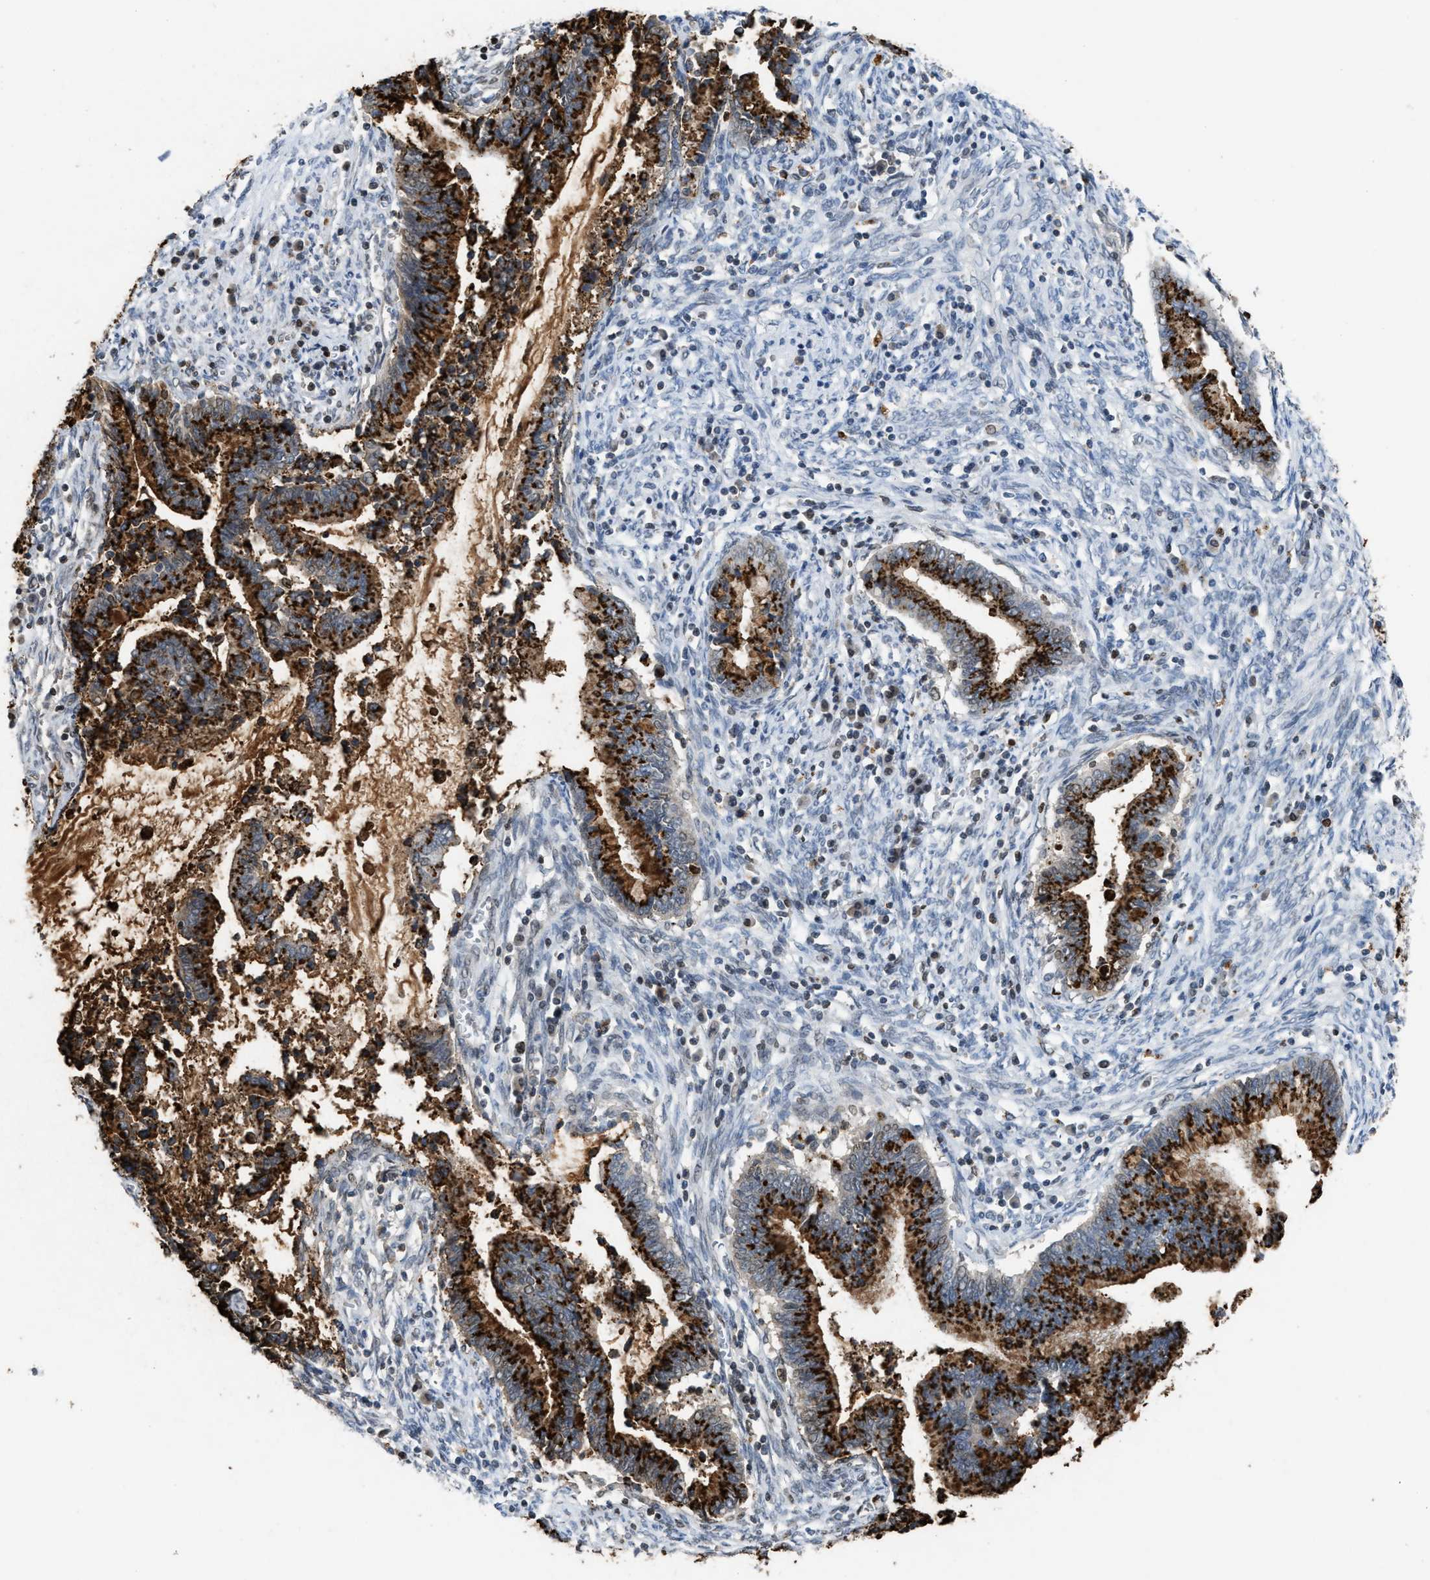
{"staining": {"intensity": "strong", "quantity": ">75%", "location": "cytoplasmic/membranous"}, "tissue": "cervical cancer", "cell_type": "Tumor cells", "image_type": "cancer", "snomed": [{"axis": "morphology", "description": "Adenocarcinoma, NOS"}, {"axis": "topography", "description": "Cervix"}], "caption": "Human cervical cancer stained with a protein marker shows strong staining in tumor cells.", "gene": "SLC5A5", "patient": {"sex": "female", "age": 44}}